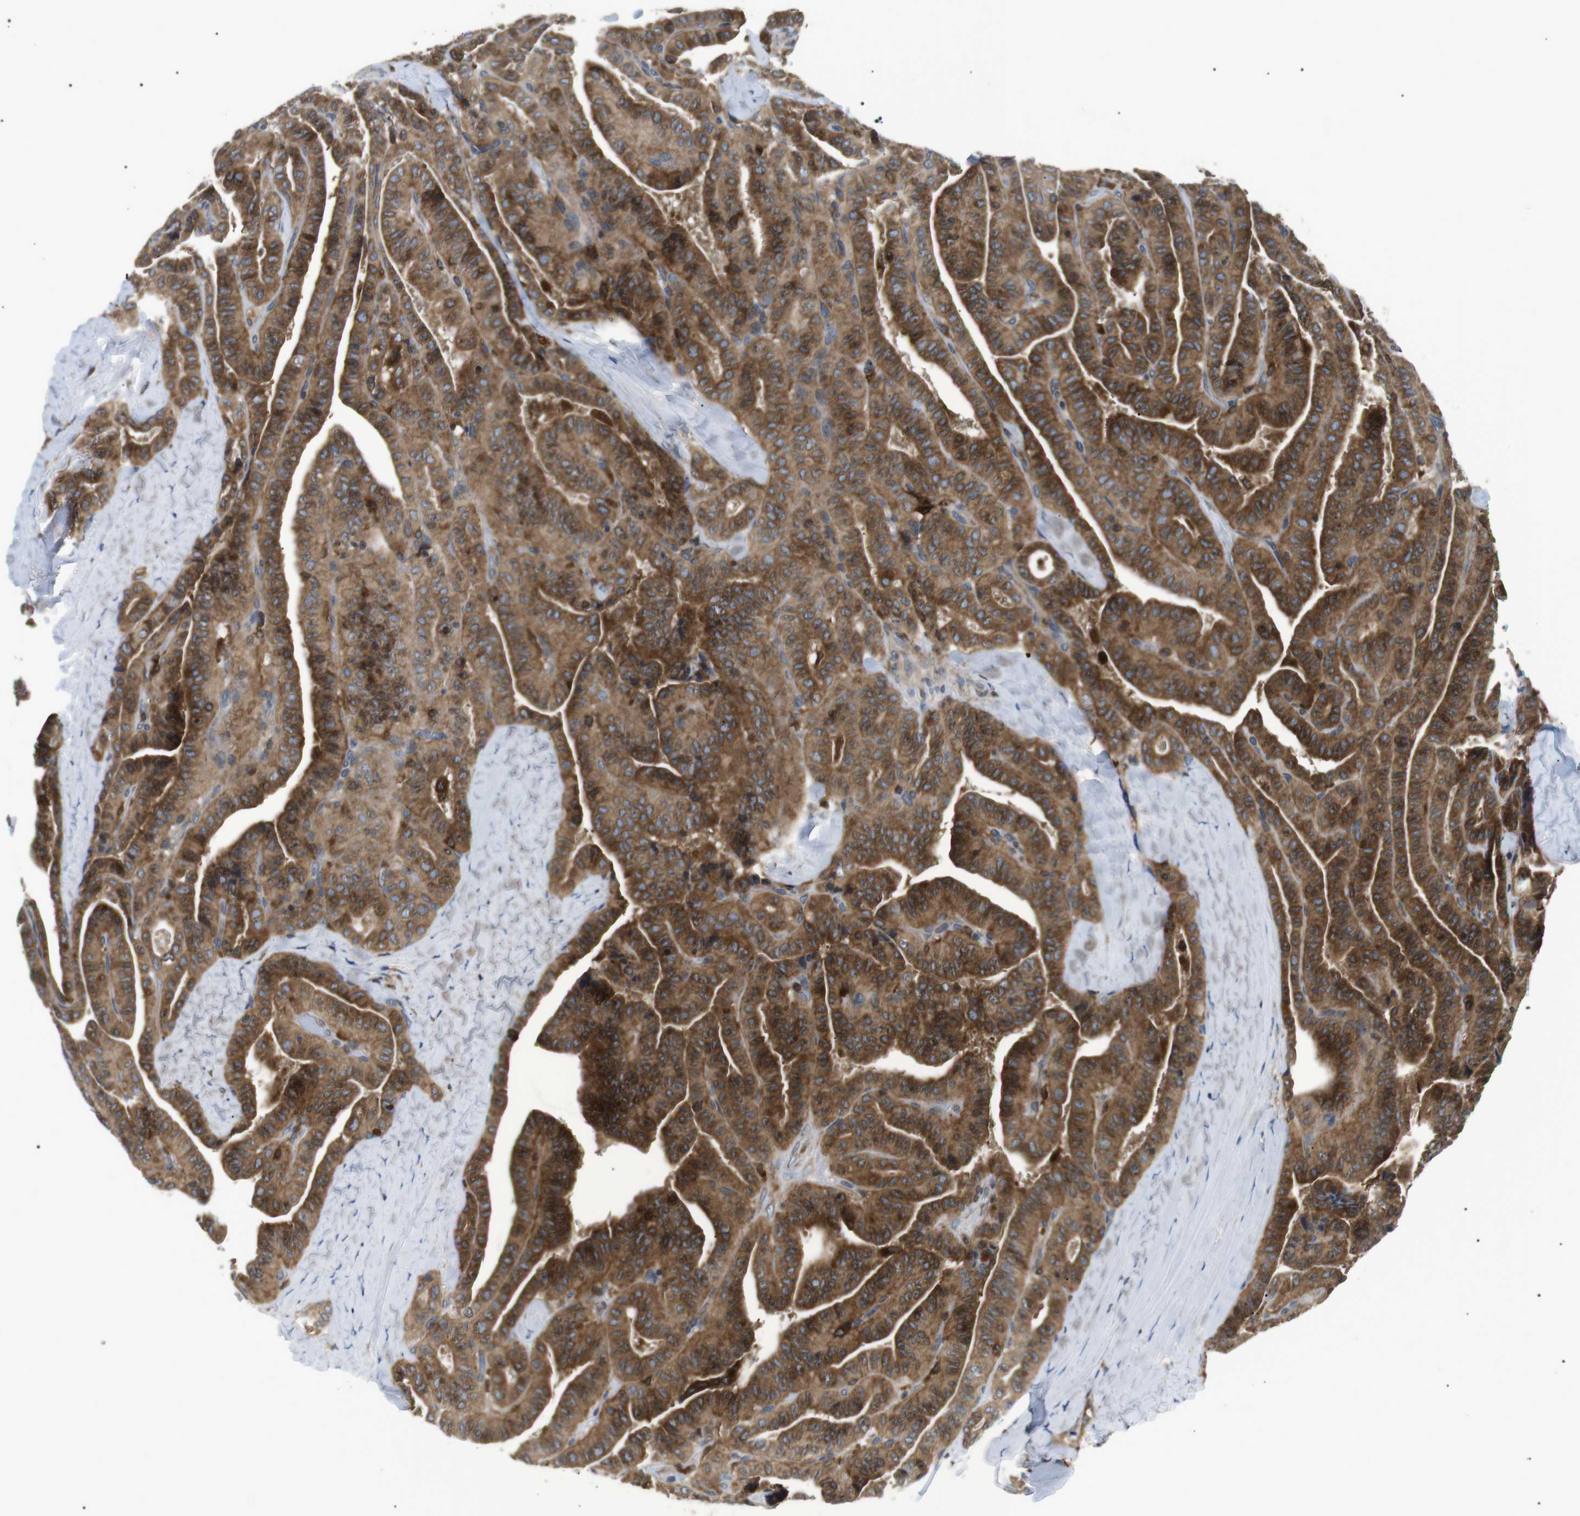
{"staining": {"intensity": "strong", "quantity": ">75%", "location": "cytoplasmic/membranous"}, "tissue": "thyroid cancer", "cell_type": "Tumor cells", "image_type": "cancer", "snomed": [{"axis": "morphology", "description": "Papillary adenocarcinoma, NOS"}, {"axis": "topography", "description": "Thyroid gland"}], "caption": "An immunohistochemistry (IHC) histopathology image of neoplastic tissue is shown. Protein staining in brown labels strong cytoplasmic/membranous positivity in papillary adenocarcinoma (thyroid) within tumor cells.", "gene": "RAB9A", "patient": {"sex": "male", "age": 77}}